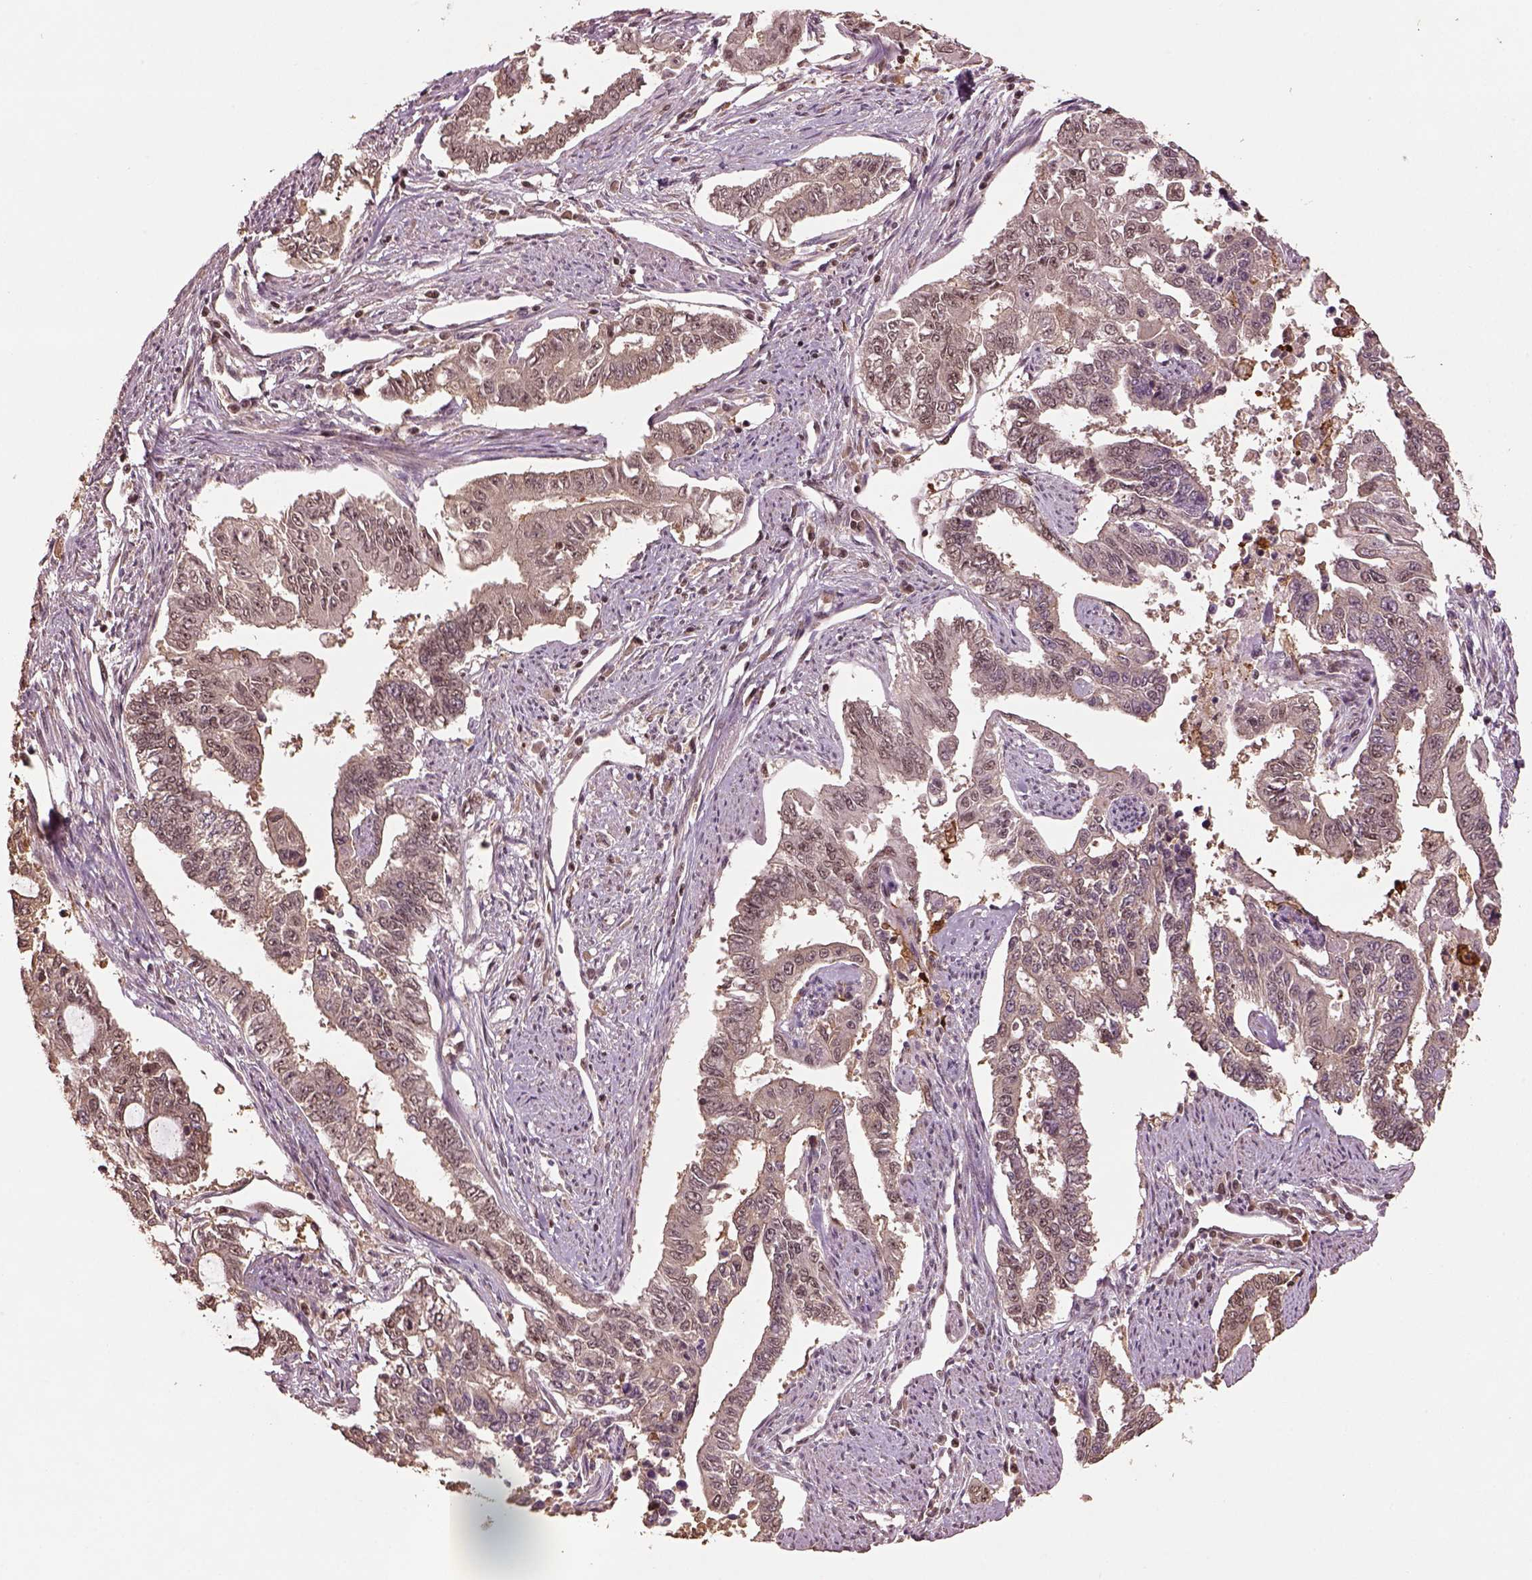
{"staining": {"intensity": "weak", "quantity": "25%-75%", "location": "nuclear"}, "tissue": "endometrial cancer", "cell_type": "Tumor cells", "image_type": "cancer", "snomed": [{"axis": "morphology", "description": "Adenocarcinoma, NOS"}, {"axis": "topography", "description": "Uterus"}], "caption": "A high-resolution micrograph shows immunohistochemistry (IHC) staining of endometrial adenocarcinoma, which exhibits weak nuclear expression in about 25%-75% of tumor cells. The protein is stained brown, and the nuclei are stained in blue (DAB (3,3'-diaminobenzidine) IHC with brightfield microscopy, high magnification).", "gene": "BRD9", "patient": {"sex": "female", "age": 59}}